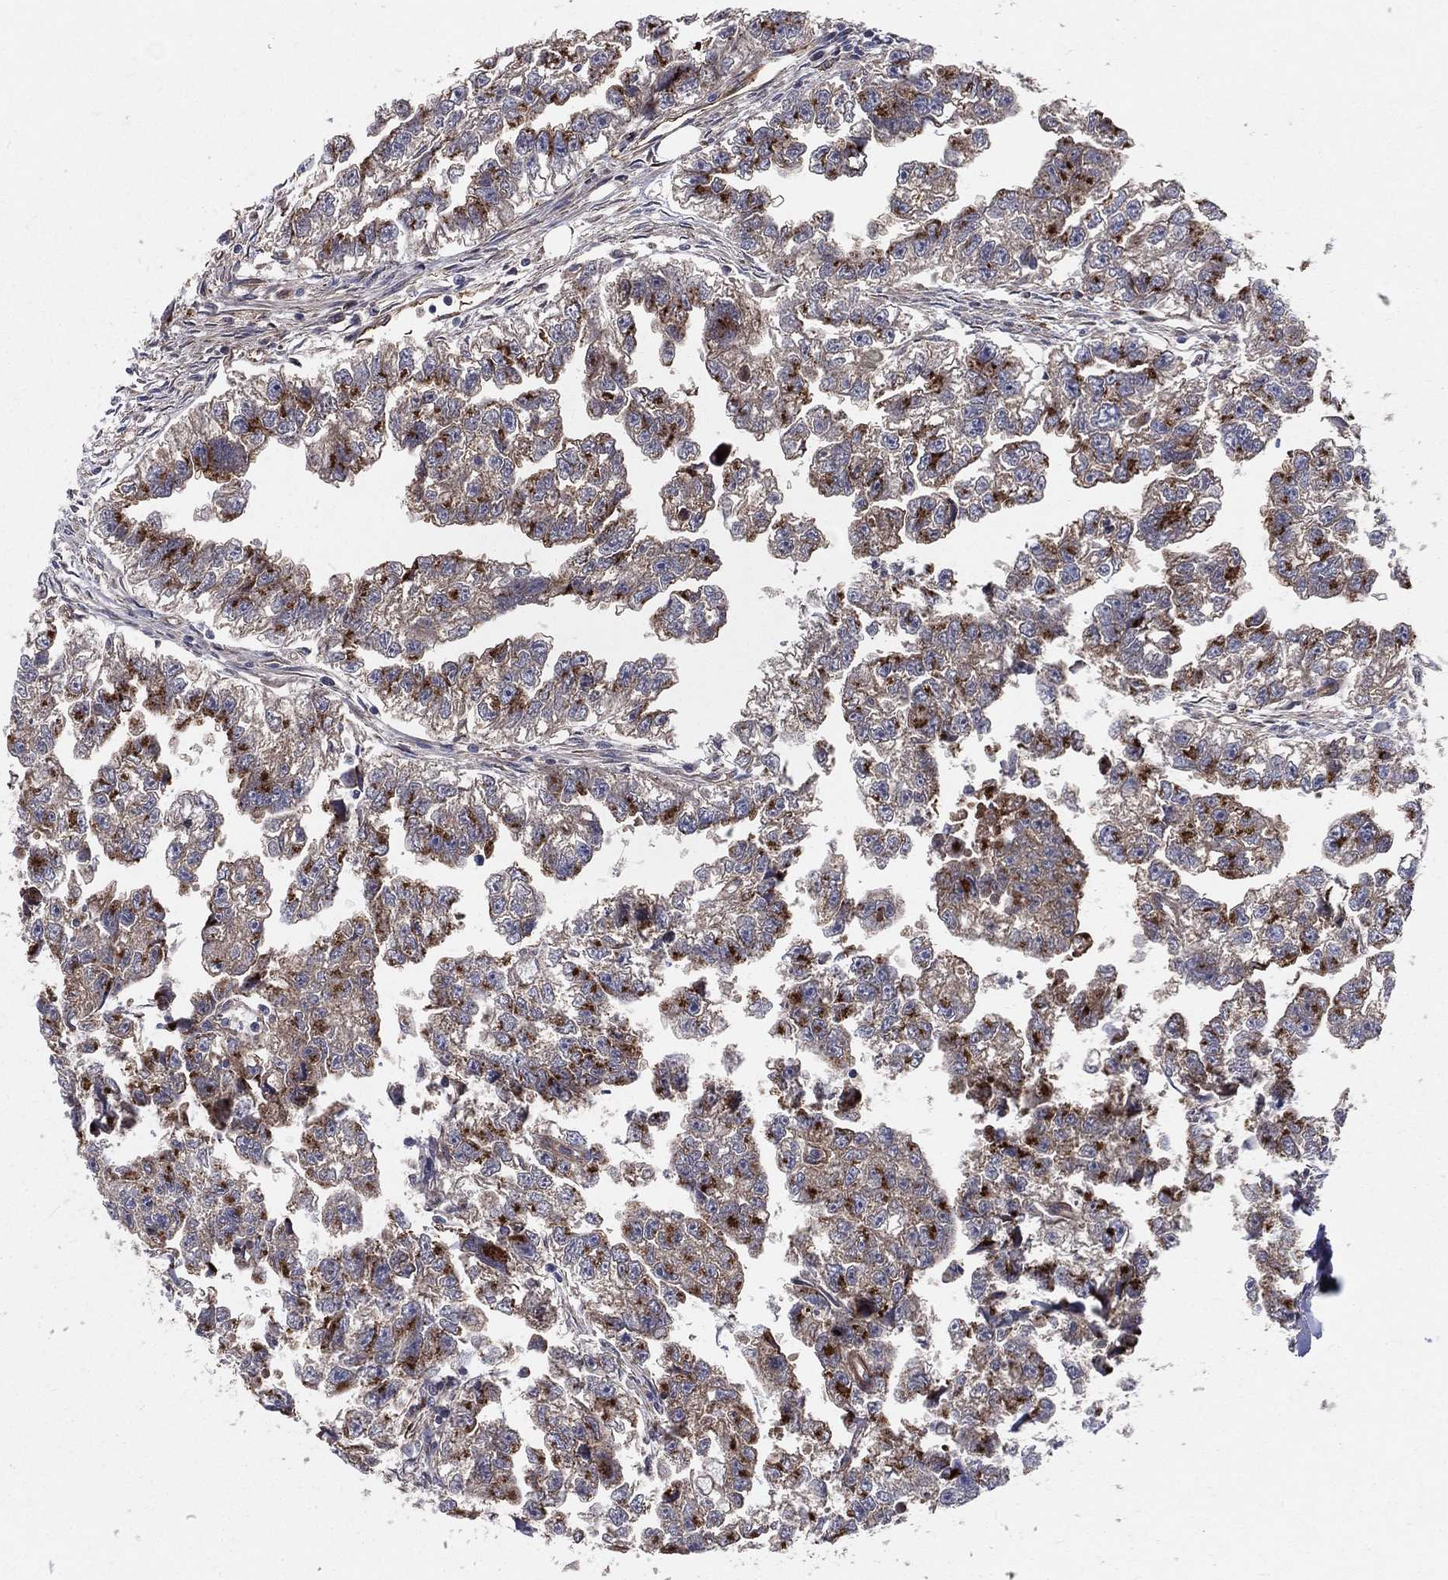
{"staining": {"intensity": "moderate", "quantity": ">75%", "location": "cytoplasmic/membranous"}, "tissue": "testis cancer", "cell_type": "Tumor cells", "image_type": "cancer", "snomed": [{"axis": "morphology", "description": "Carcinoma, Embryonal, NOS"}, {"axis": "morphology", "description": "Teratoma, malignant, NOS"}, {"axis": "topography", "description": "Testis"}], "caption": "Malignant teratoma (testis) stained with a protein marker reveals moderate staining in tumor cells.", "gene": "ENTPD1", "patient": {"sex": "male", "age": 44}}